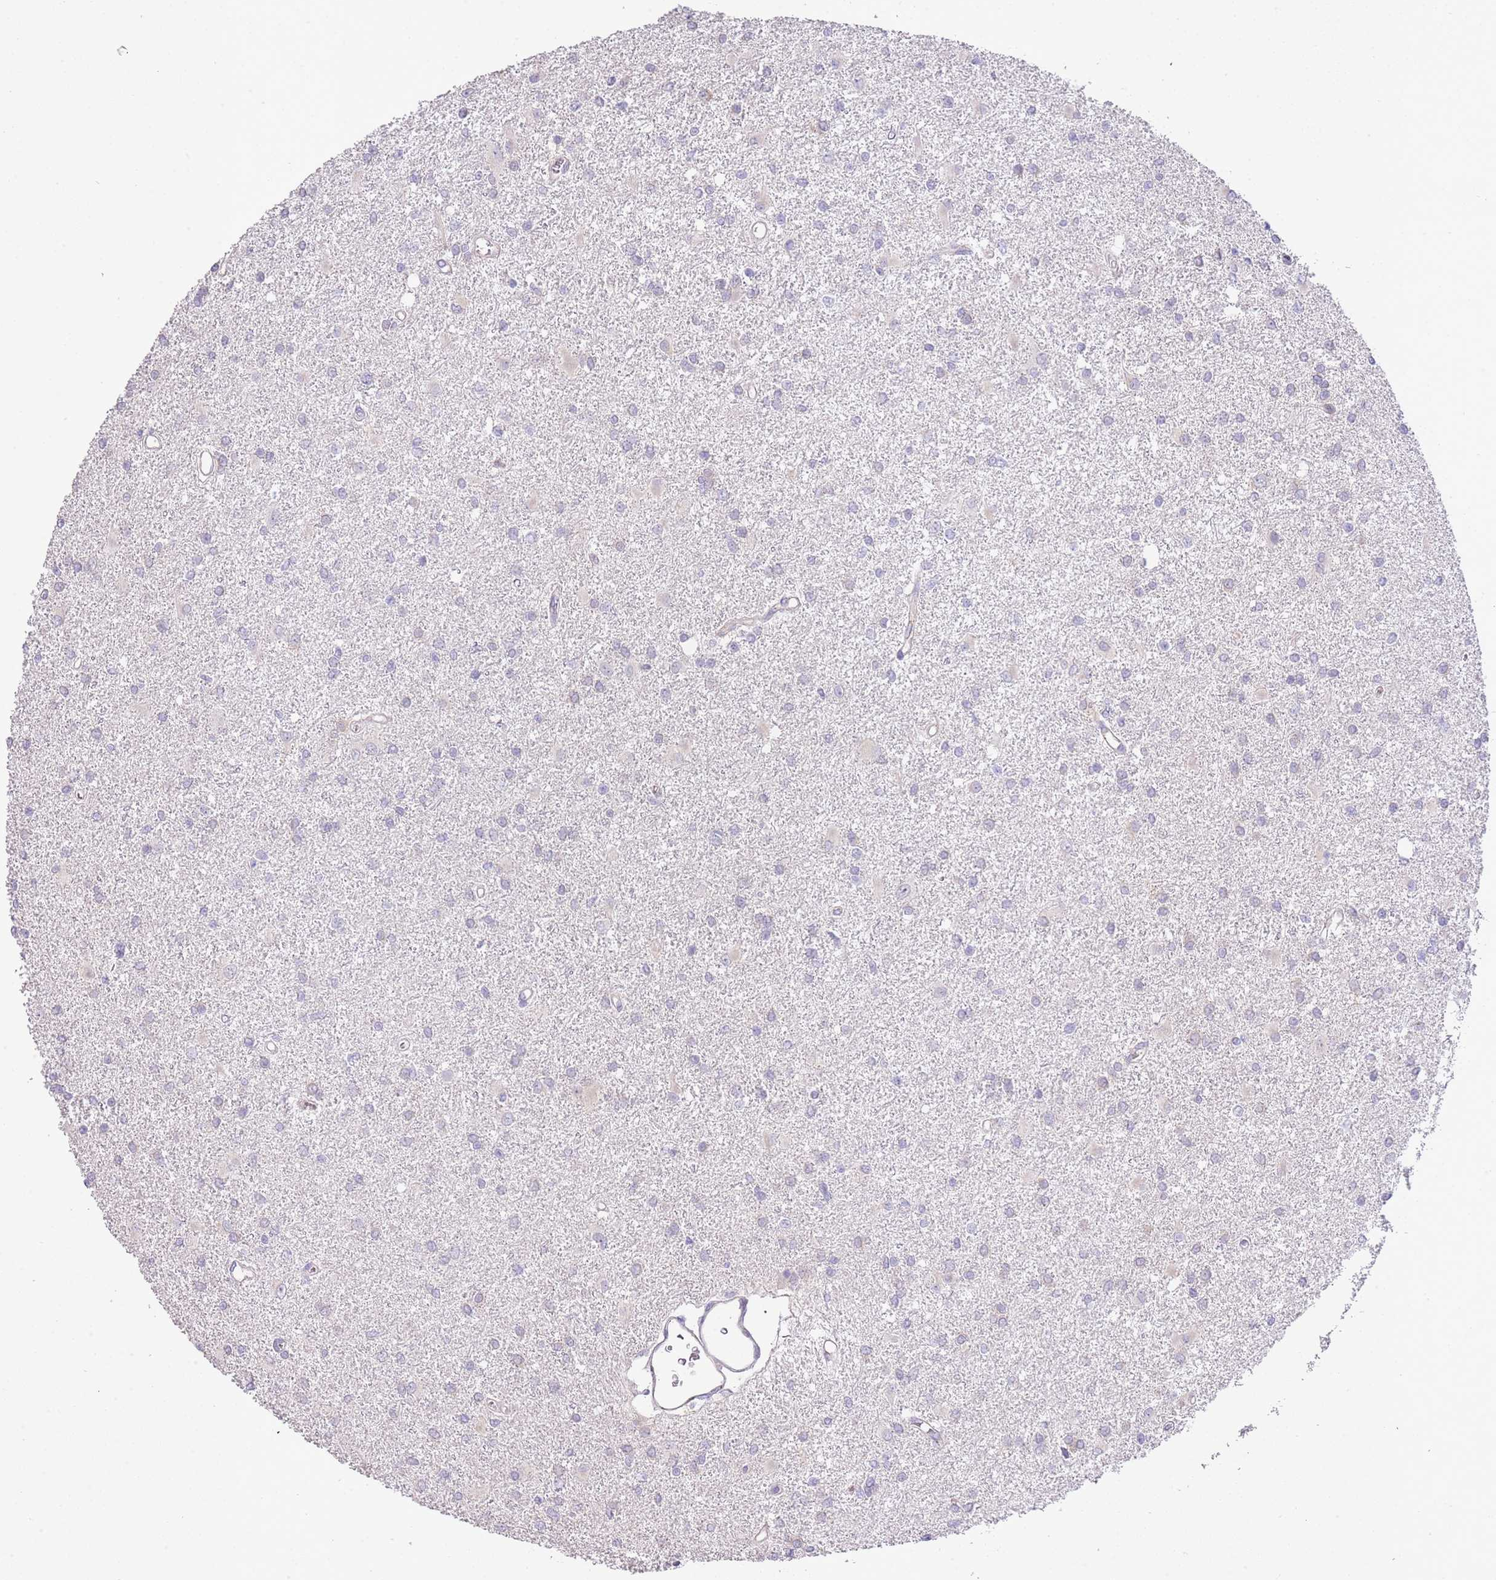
{"staining": {"intensity": "negative", "quantity": "none", "location": "none"}, "tissue": "glioma", "cell_type": "Tumor cells", "image_type": "cancer", "snomed": [{"axis": "morphology", "description": "Glioma, malignant, High grade"}, {"axis": "topography", "description": "Brain"}], "caption": "There is no significant positivity in tumor cells of malignant glioma (high-grade). The staining was performed using DAB to visualize the protein expression in brown, while the nuclei were stained in blue with hematoxylin (Magnification: 20x).", "gene": "ABHD17A", "patient": {"sex": "female", "age": 50}}